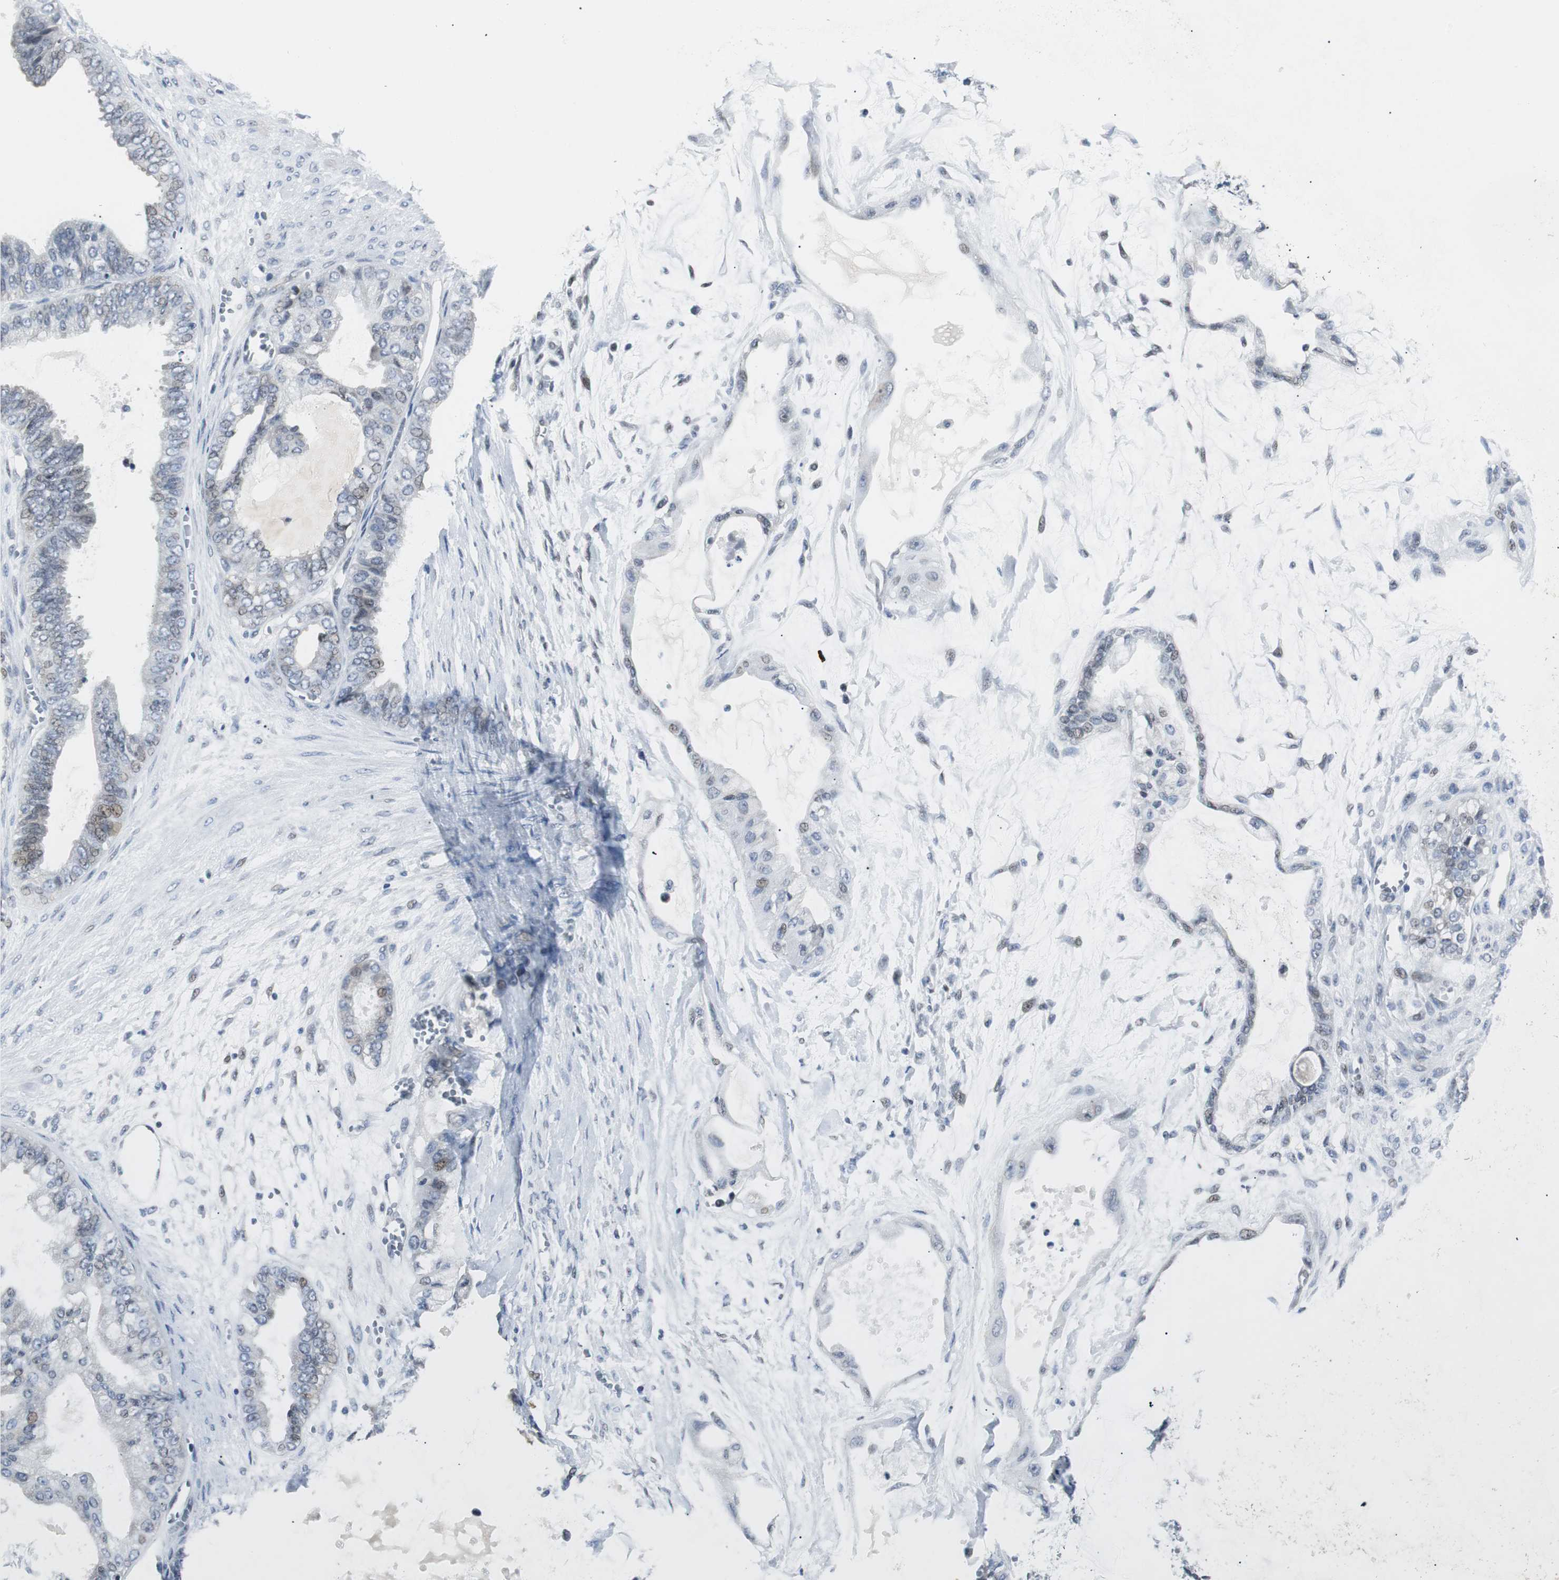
{"staining": {"intensity": "weak", "quantity": "<25%", "location": "nuclear"}, "tissue": "ovarian cancer", "cell_type": "Tumor cells", "image_type": "cancer", "snomed": [{"axis": "morphology", "description": "Carcinoma, NOS"}, {"axis": "morphology", "description": "Carcinoma, endometroid"}, {"axis": "topography", "description": "Ovary"}], "caption": "An immunohistochemistry (IHC) micrograph of ovarian cancer (carcinoma) is shown. There is no staining in tumor cells of ovarian cancer (carcinoma). (DAB immunohistochemistry, high magnification).", "gene": "MTA1", "patient": {"sex": "female", "age": 50}}